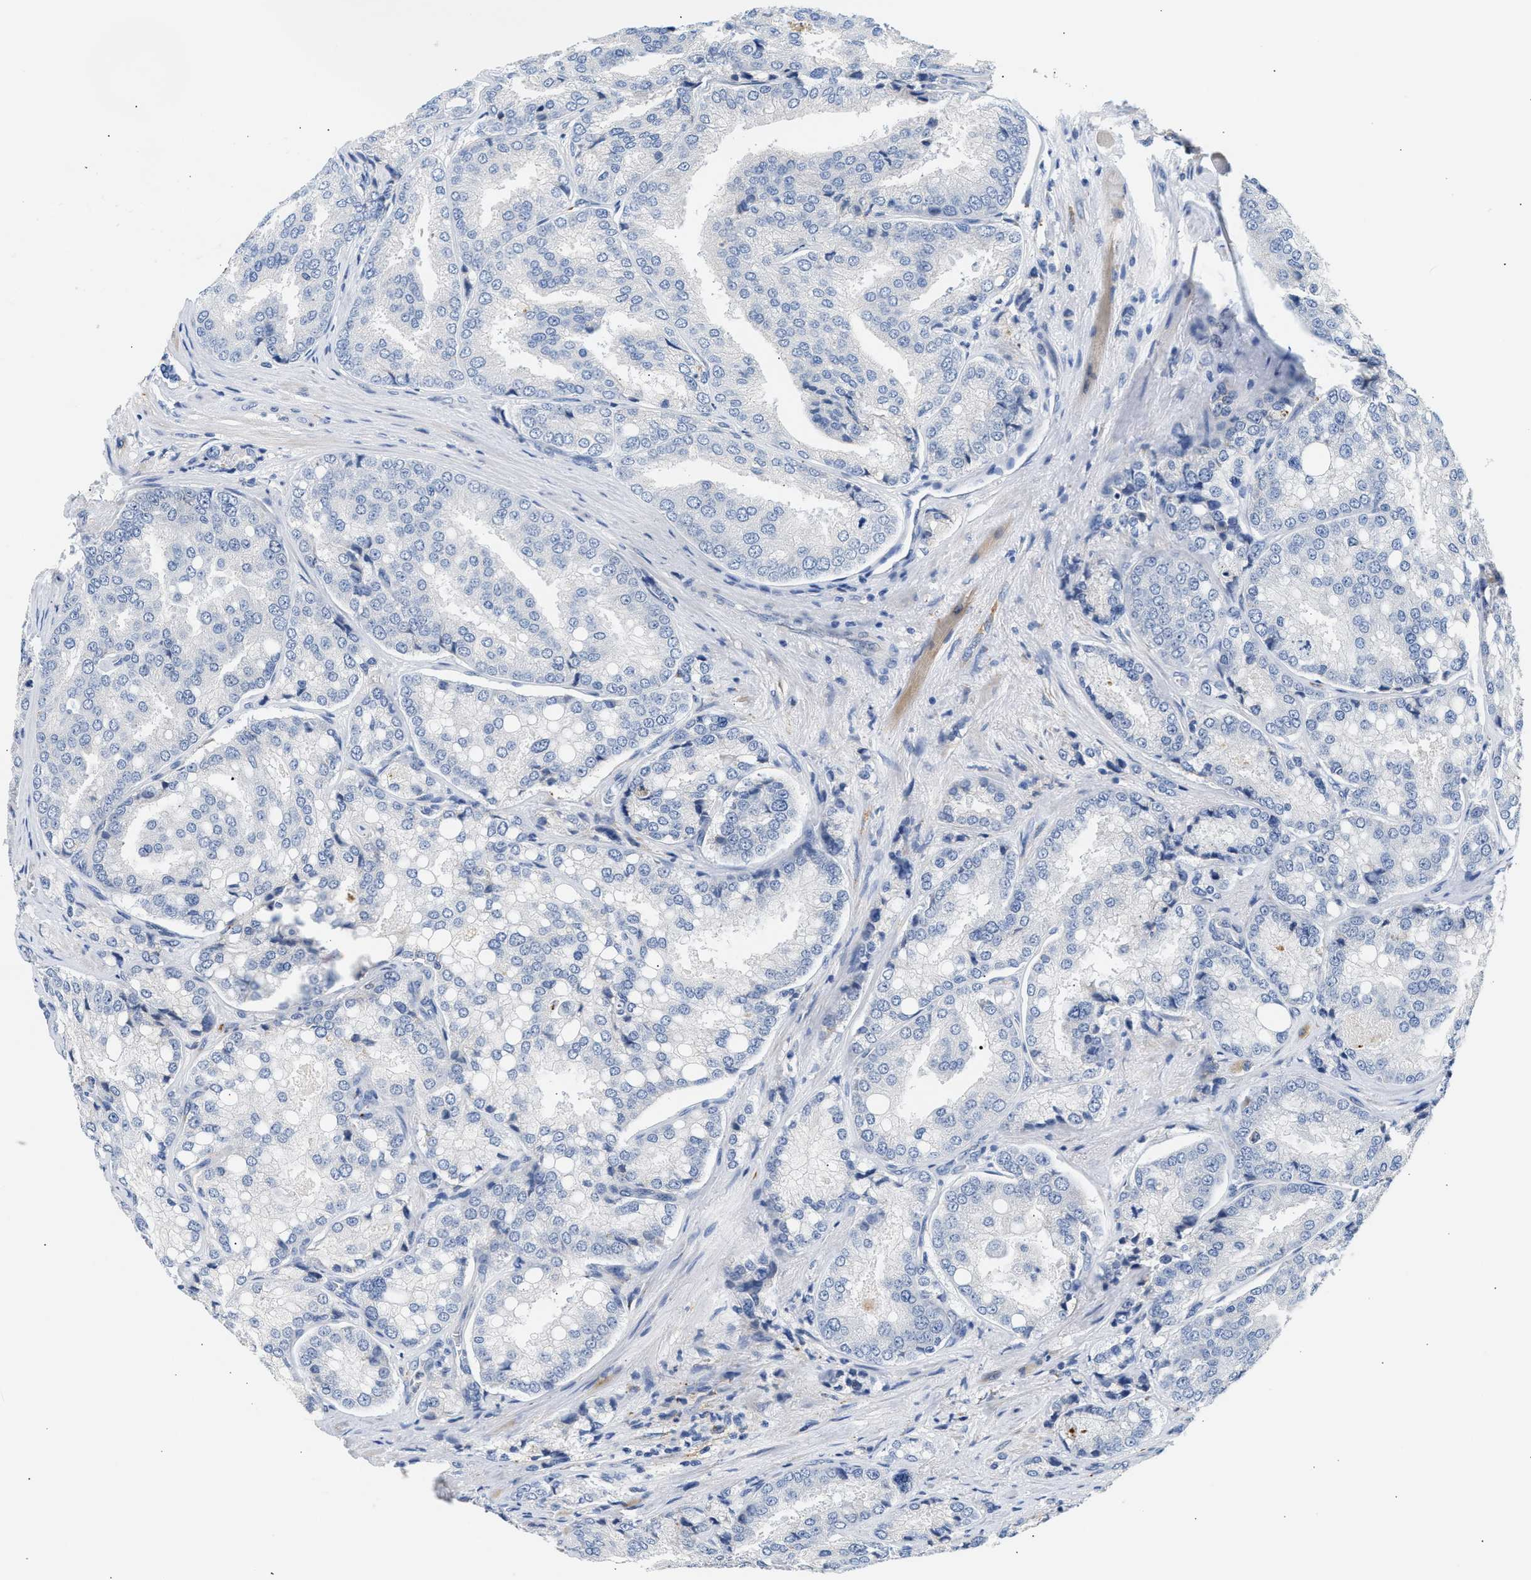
{"staining": {"intensity": "negative", "quantity": "none", "location": "none"}, "tissue": "prostate cancer", "cell_type": "Tumor cells", "image_type": "cancer", "snomed": [{"axis": "morphology", "description": "Adenocarcinoma, High grade"}, {"axis": "topography", "description": "Prostate"}], "caption": "IHC of prostate adenocarcinoma (high-grade) reveals no expression in tumor cells.", "gene": "PPM1L", "patient": {"sex": "male", "age": 50}}